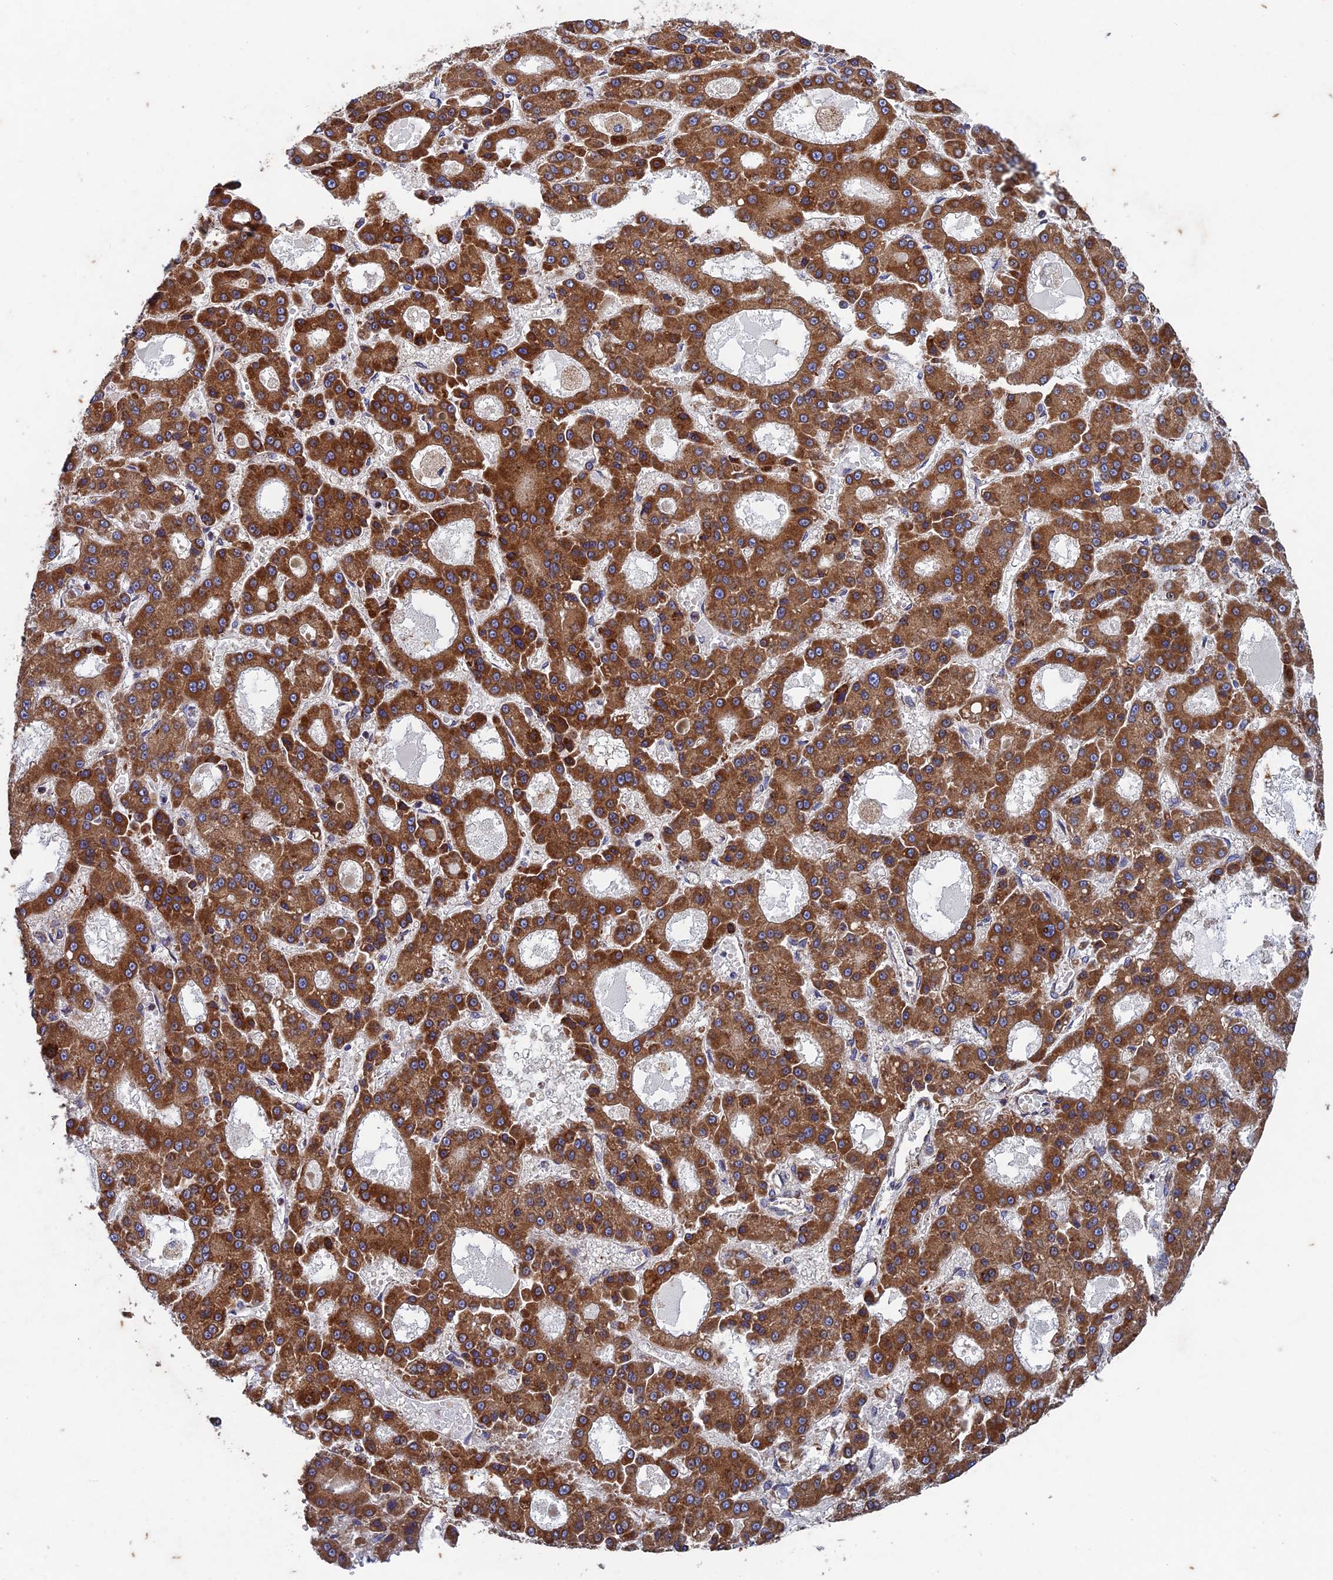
{"staining": {"intensity": "strong", "quantity": ">75%", "location": "cytoplasmic/membranous"}, "tissue": "liver cancer", "cell_type": "Tumor cells", "image_type": "cancer", "snomed": [{"axis": "morphology", "description": "Carcinoma, Hepatocellular, NOS"}, {"axis": "topography", "description": "Liver"}], "caption": "A high-resolution histopathology image shows immunohistochemistry staining of liver cancer (hepatocellular carcinoma), which displays strong cytoplasmic/membranous positivity in approximately >75% of tumor cells.", "gene": "AP4S1", "patient": {"sex": "male", "age": 70}}